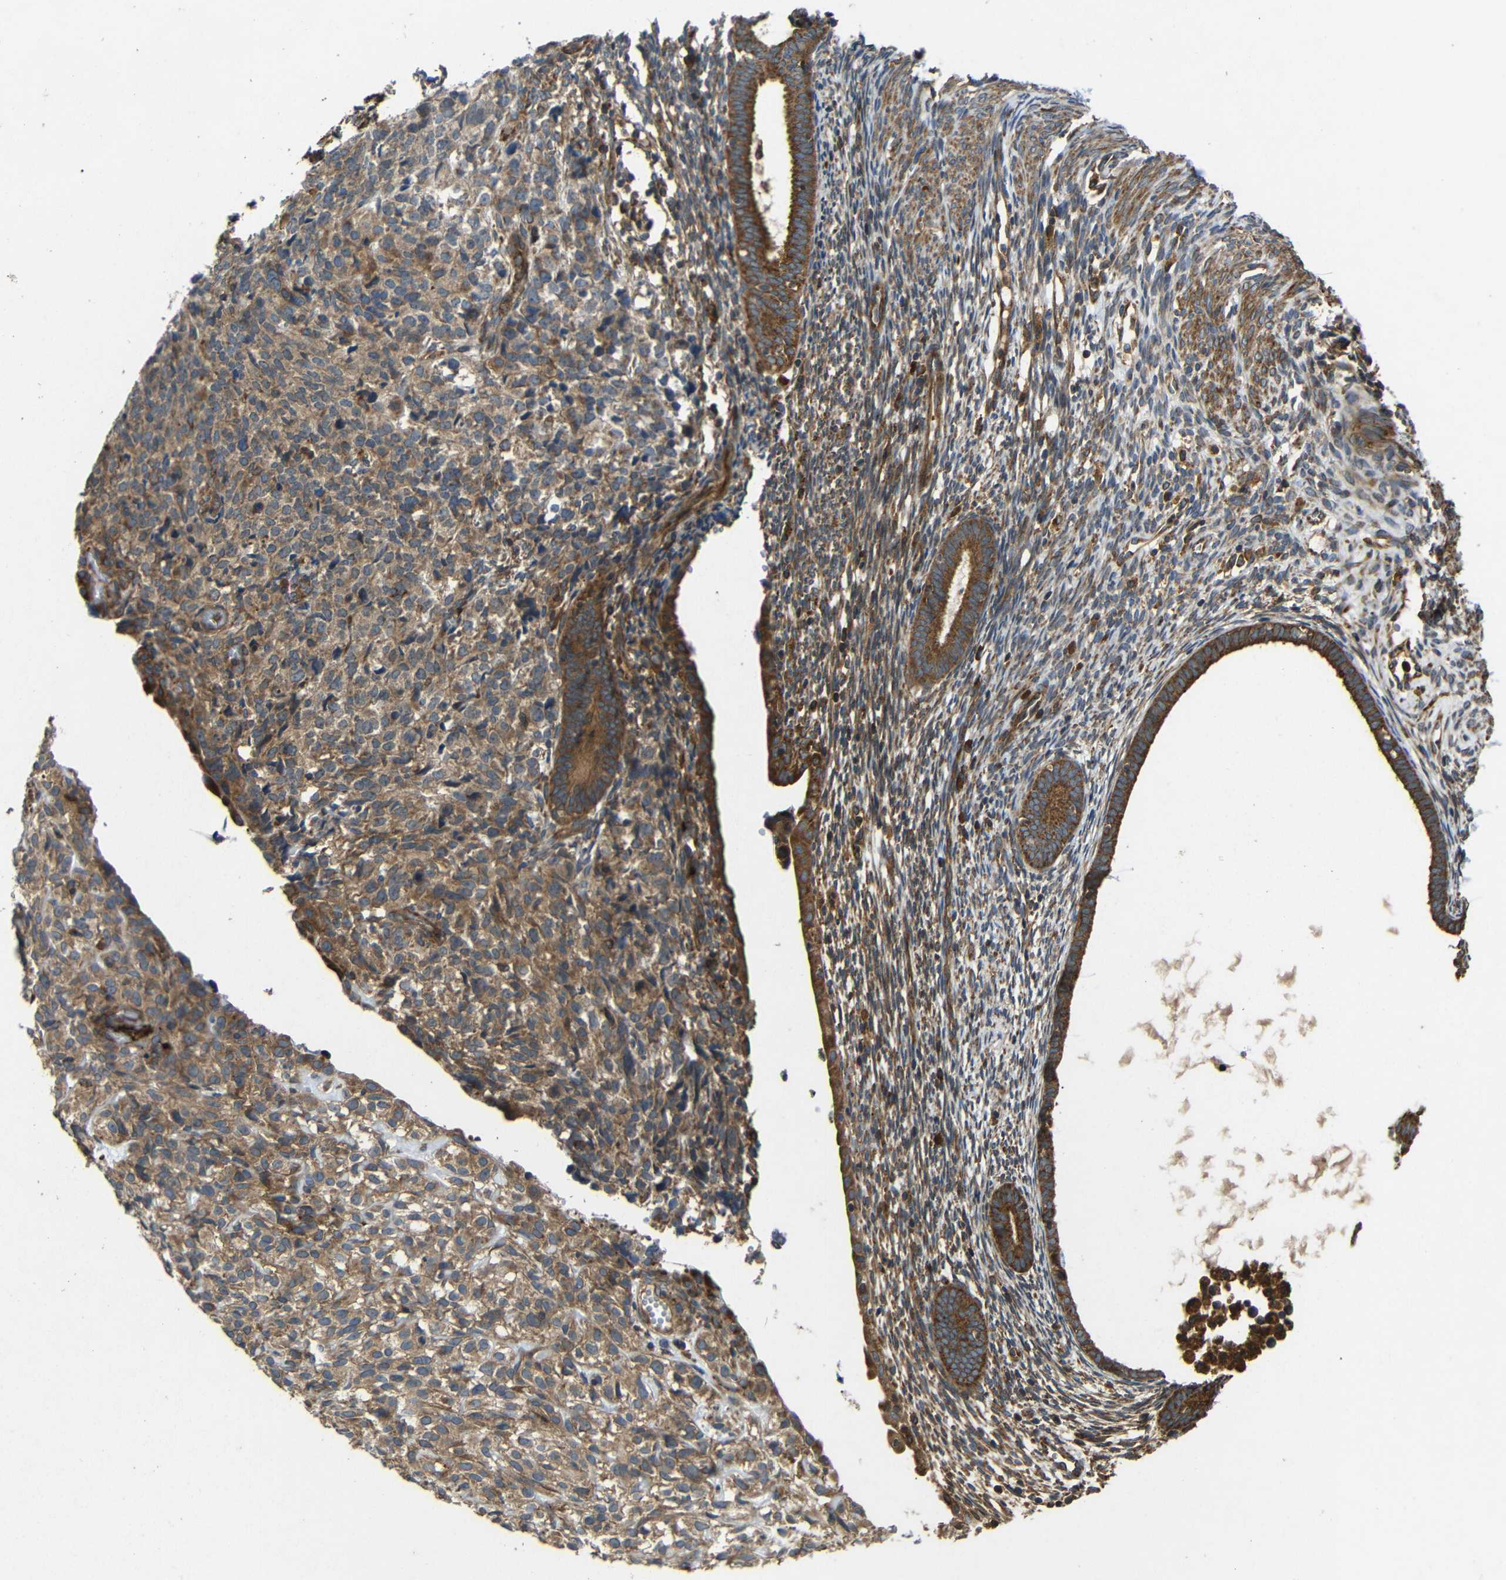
{"staining": {"intensity": "moderate", "quantity": "25%-75%", "location": "cytoplasmic/membranous"}, "tissue": "endometrium", "cell_type": "Cells in endometrial stroma", "image_type": "normal", "snomed": [{"axis": "morphology", "description": "Normal tissue, NOS"}, {"axis": "morphology", "description": "Adenocarcinoma, NOS"}, {"axis": "topography", "description": "Endometrium"}, {"axis": "topography", "description": "Ovary"}], "caption": "The photomicrograph exhibits staining of normal endometrium, revealing moderate cytoplasmic/membranous protein positivity (brown color) within cells in endometrial stroma.", "gene": "EIF2S1", "patient": {"sex": "female", "age": 68}}